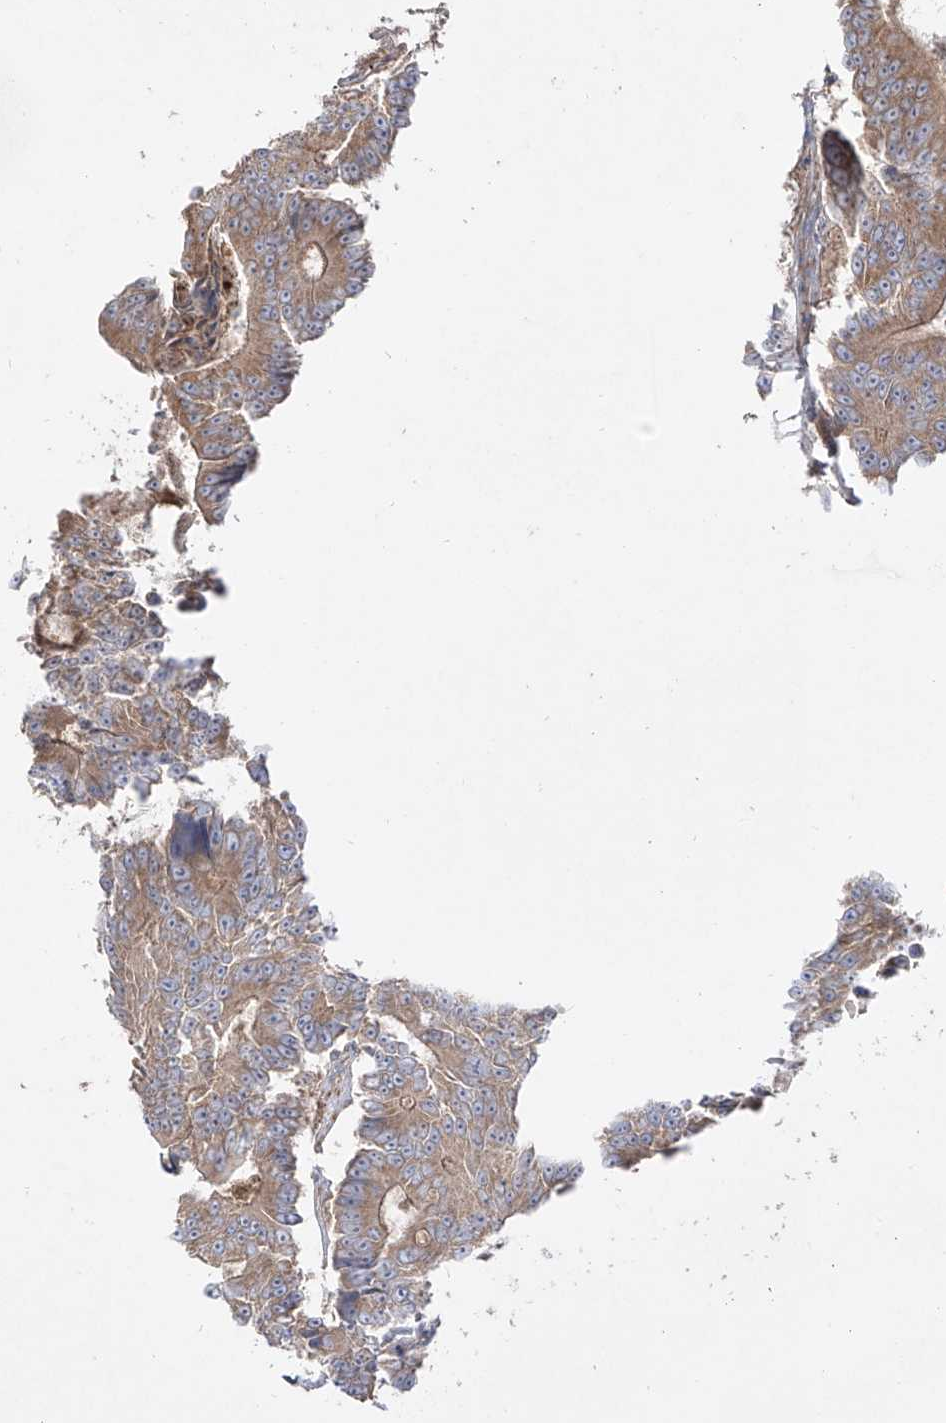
{"staining": {"intensity": "moderate", "quantity": ">75%", "location": "cytoplasmic/membranous"}, "tissue": "colorectal cancer", "cell_type": "Tumor cells", "image_type": "cancer", "snomed": [{"axis": "morphology", "description": "Adenocarcinoma, NOS"}, {"axis": "topography", "description": "Colon"}], "caption": "A micrograph showing moderate cytoplasmic/membranous staining in approximately >75% of tumor cells in colorectal cancer, as visualized by brown immunohistochemical staining.", "gene": "YKT6", "patient": {"sex": "male", "age": 83}}